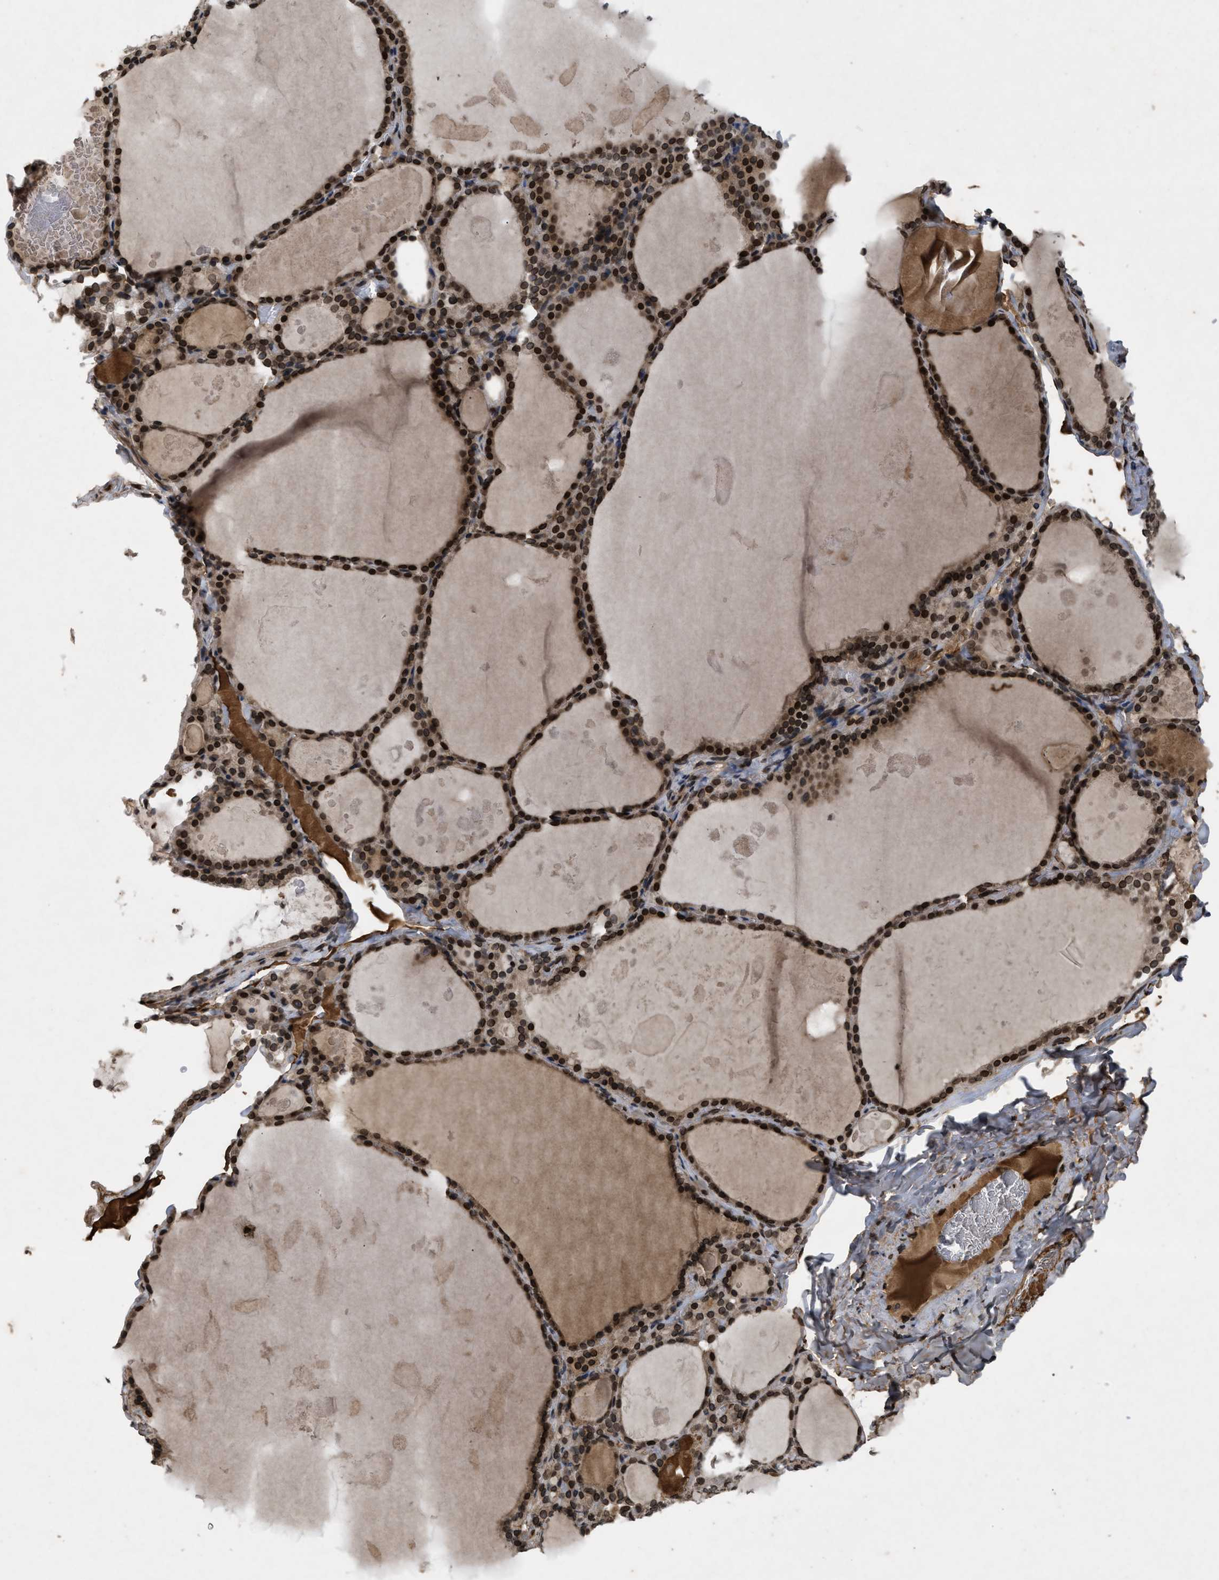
{"staining": {"intensity": "strong", "quantity": ">75%", "location": "cytoplasmic/membranous,nuclear"}, "tissue": "thyroid gland", "cell_type": "Glandular cells", "image_type": "normal", "snomed": [{"axis": "morphology", "description": "Normal tissue, NOS"}, {"axis": "topography", "description": "Thyroid gland"}], "caption": "An image of thyroid gland stained for a protein reveals strong cytoplasmic/membranous,nuclear brown staining in glandular cells. The protein of interest is stained brown, and the nuclei are stained in blue (DAB IHC with brightfield microscopy, high magnification).", "gene": "CRY1", "patient": {"sex": "male", "age": 56}}